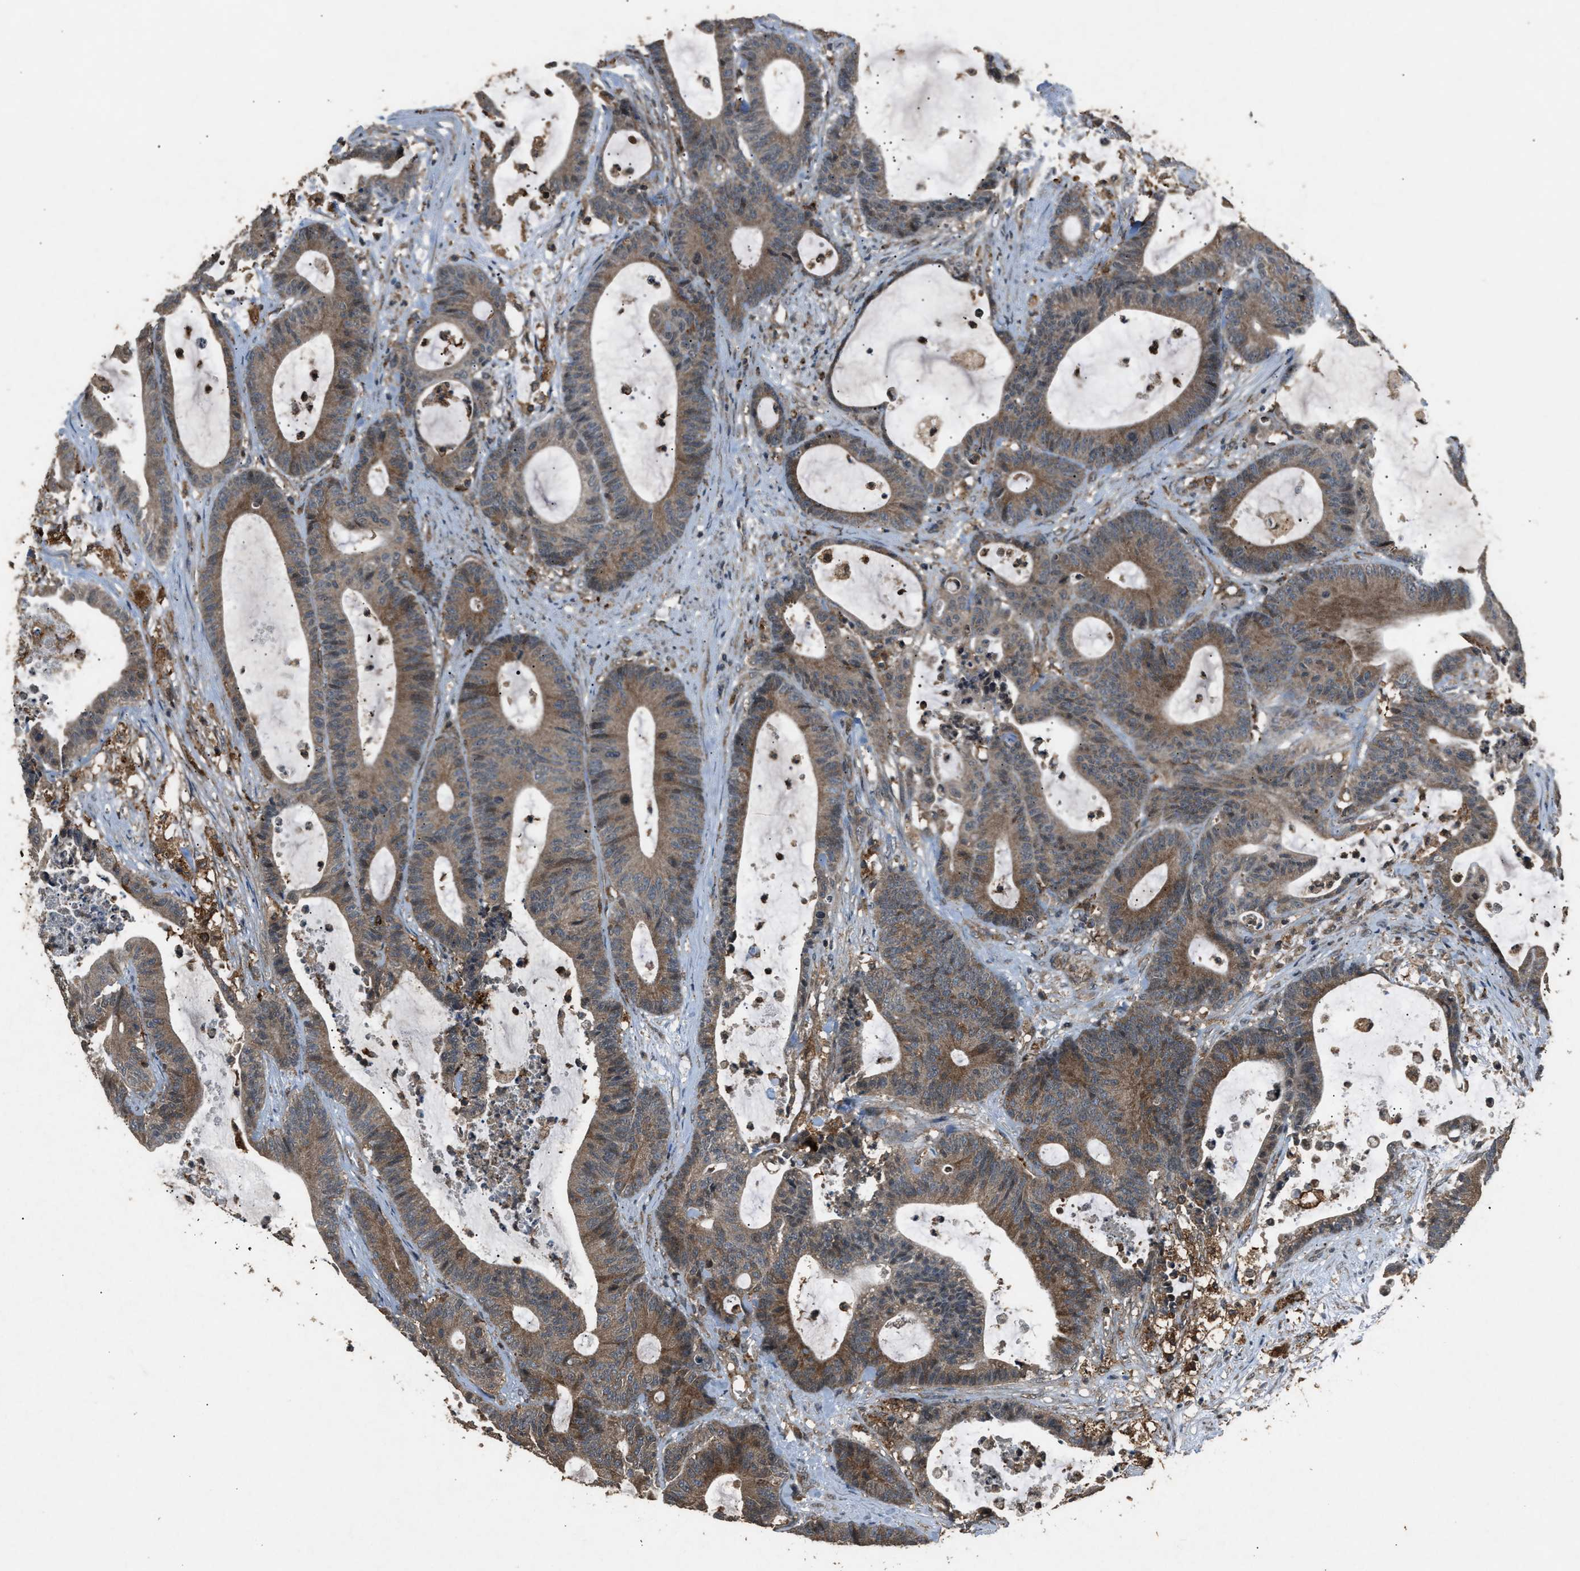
{"staining": {"intensity": "moderate", "quantity": ">75%", "location": "cytoplasmic/membranous"}, "tissue": "colorectal cancer", "cell_type": "Tumor cells", "image_type": "cancer", "snomed": [{"axis": "morphology", "description": "Adenocarcinoma, NOS"}, {"axis": "topography", "description": "Colon"}], "caption": "Moderate cytoplasmic/membranous staining for a protein is seen in approximately >75% of tumor cells of colorectal cancer (adenocarcinoma) using IHC.", "gene": "PSMD1", "patient": {"sex": "female", "age": 84}}